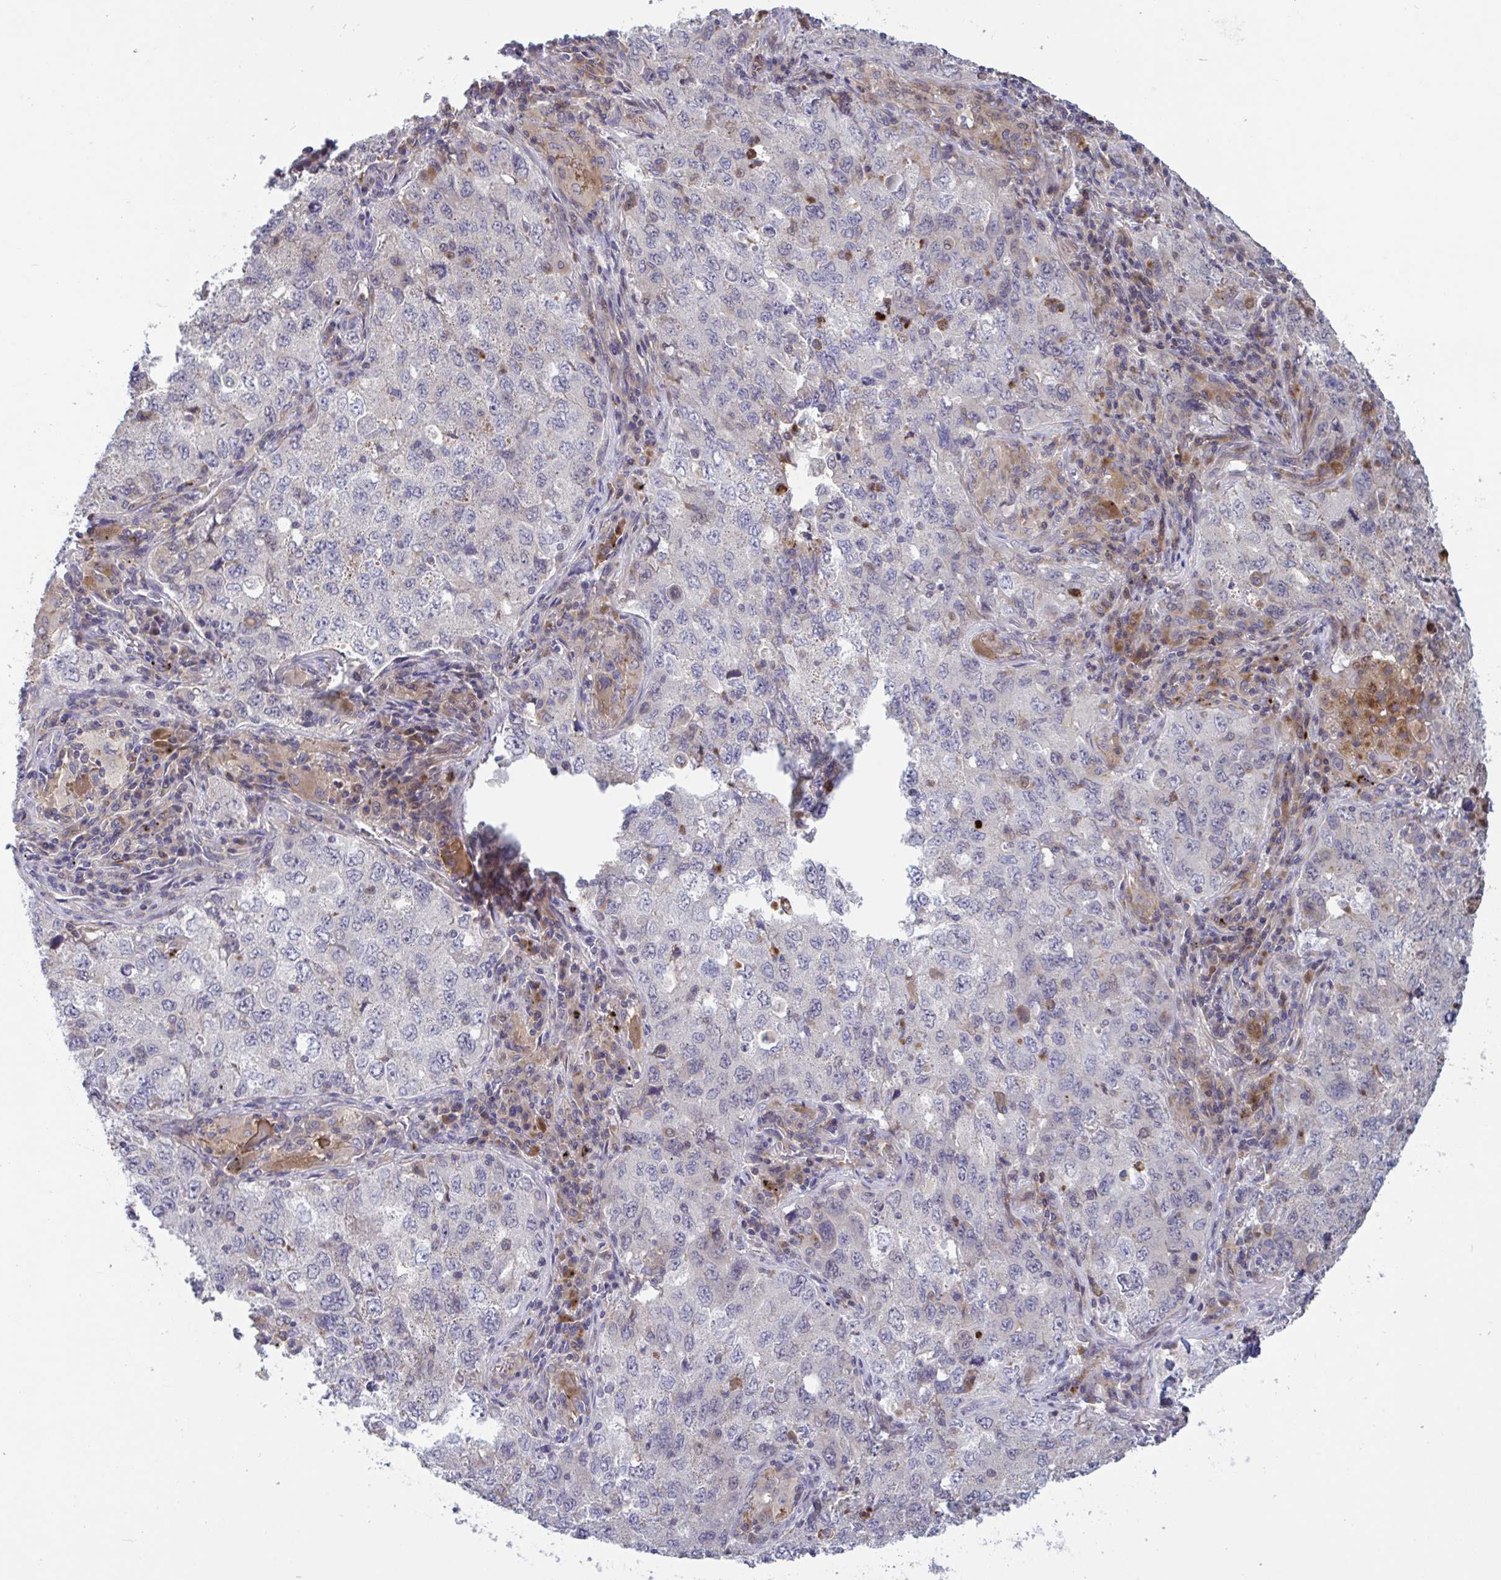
{"staining": {"intensity": "weak", "quantity": "<25%", "location": "cytoplasmic/membranous"}, "tissue": "lung cancer", "cell_type": "Tumor cells", "image_type": "cancer", "snomed": [{"axis": "morphology", "description": "Adenocarcinoma, NOS"}, {"axis": "topography", "description": "Lung"}], "caption": "Micrograph shows no protein staining in tumor cells of lung cancer (adenocarcinoma) tissue.", "gene": "IL1R1", "patient": {"sex": "female", "age": 57}}